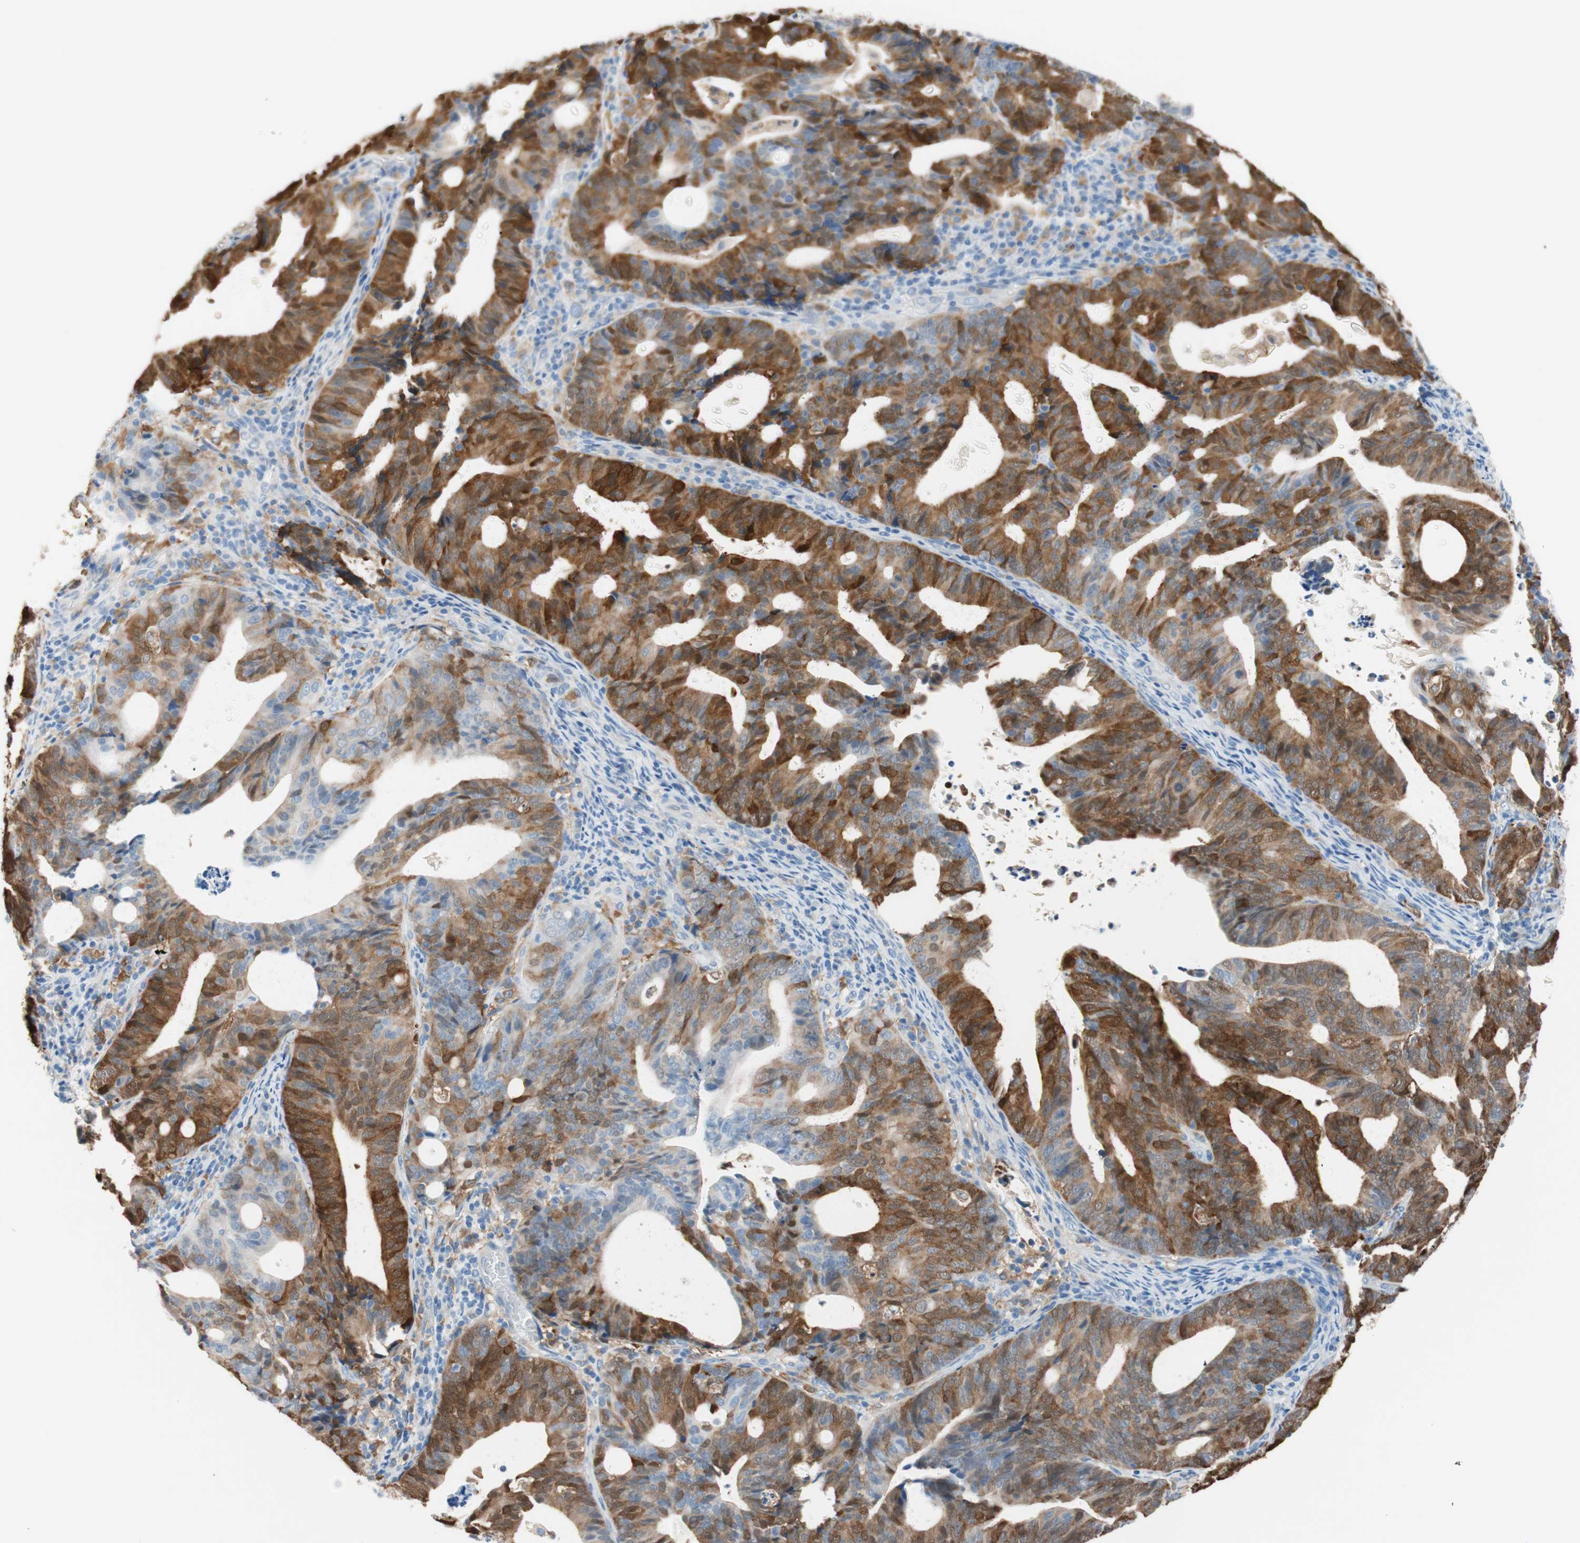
{"staining": {"intensity": "strong", "quantity": "25%-75%", "location": "cytoplasmic/membranous"}, "tissue": "endometrial cancer", "cell_type": "Tumor cells", "image_type": "cancer", "snomed": [{"axis": "morphology", "description": "Adenocarcinoma, NOS"}, {"axis": "topography", "description": "Uterus"}], "caption": "Endometrial adenocarcinoma stained with immunohistochemistry (IHC) shows strong cytoplasmic/membranous positivity in approximately 25%-75% of tumor cells. The staining was performed using DAB to visualize the protein expression in brown, while the nuclei were stained in blue with hematoxylin (Magnification: 20x).", "gene": "GLUL", "patient": {"sex": "female", "age": 83}}